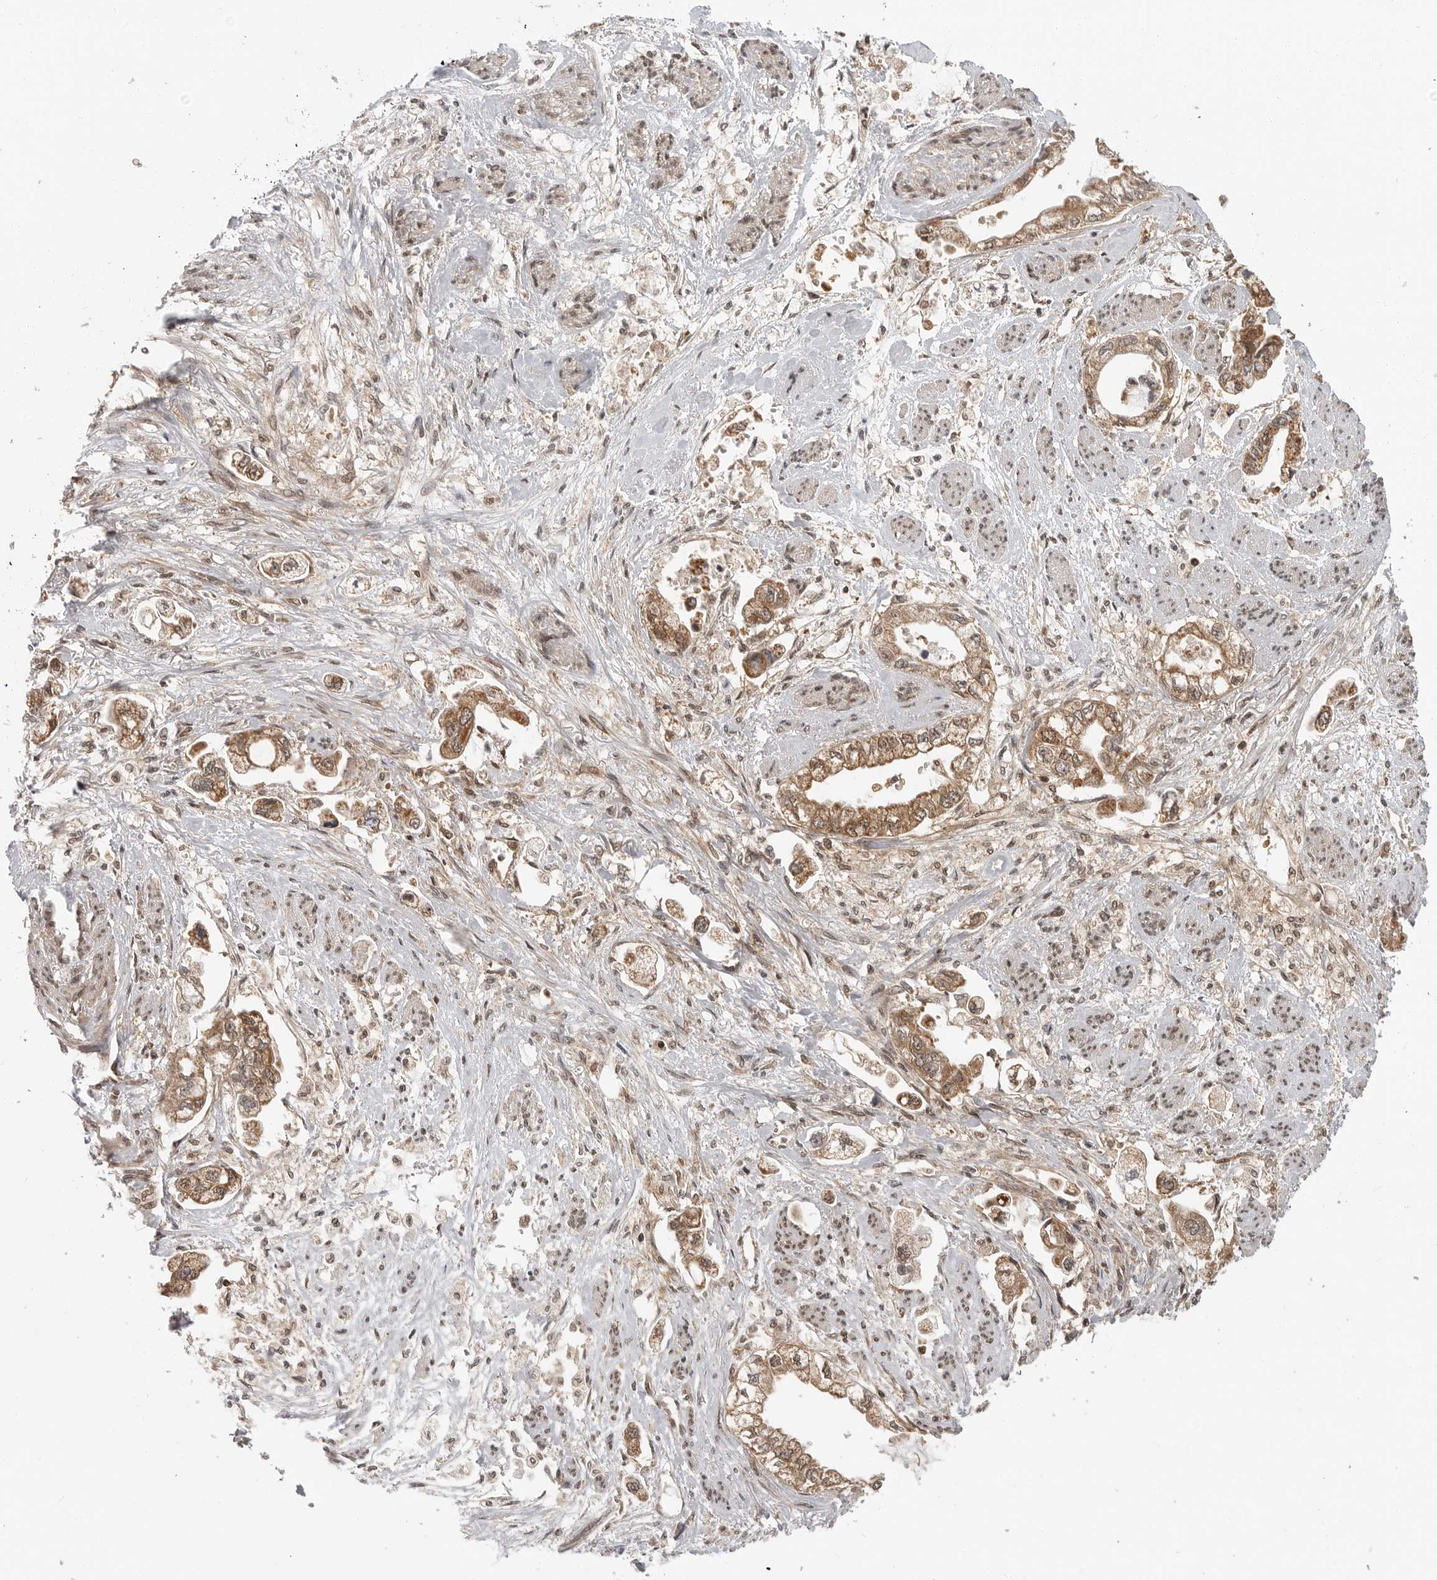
{"staining": {"intensity": "moderate", "quantity": ">75%", "location": "cytoplasmic/membranous,nuclear"}, "tissue": "stomach cancer", "cell_type": "Tumor cells", "image_type": "cancer", "snomed": [{"axis": "morphology", "description": "Adenocarcinoma, NOS"}, {"axis": "topography", "description": "Stomach"}], "caption": "This histopathology image reveals immunohistochemistry (IHC) staining of adenocarcinoma (stomach), with medium moderate cytoplasmic/membranous and nuclear expression in approximately >75% of tumor cells.", "gene": "SZRD1", "patient": {"sex": "male", "age": 62}}